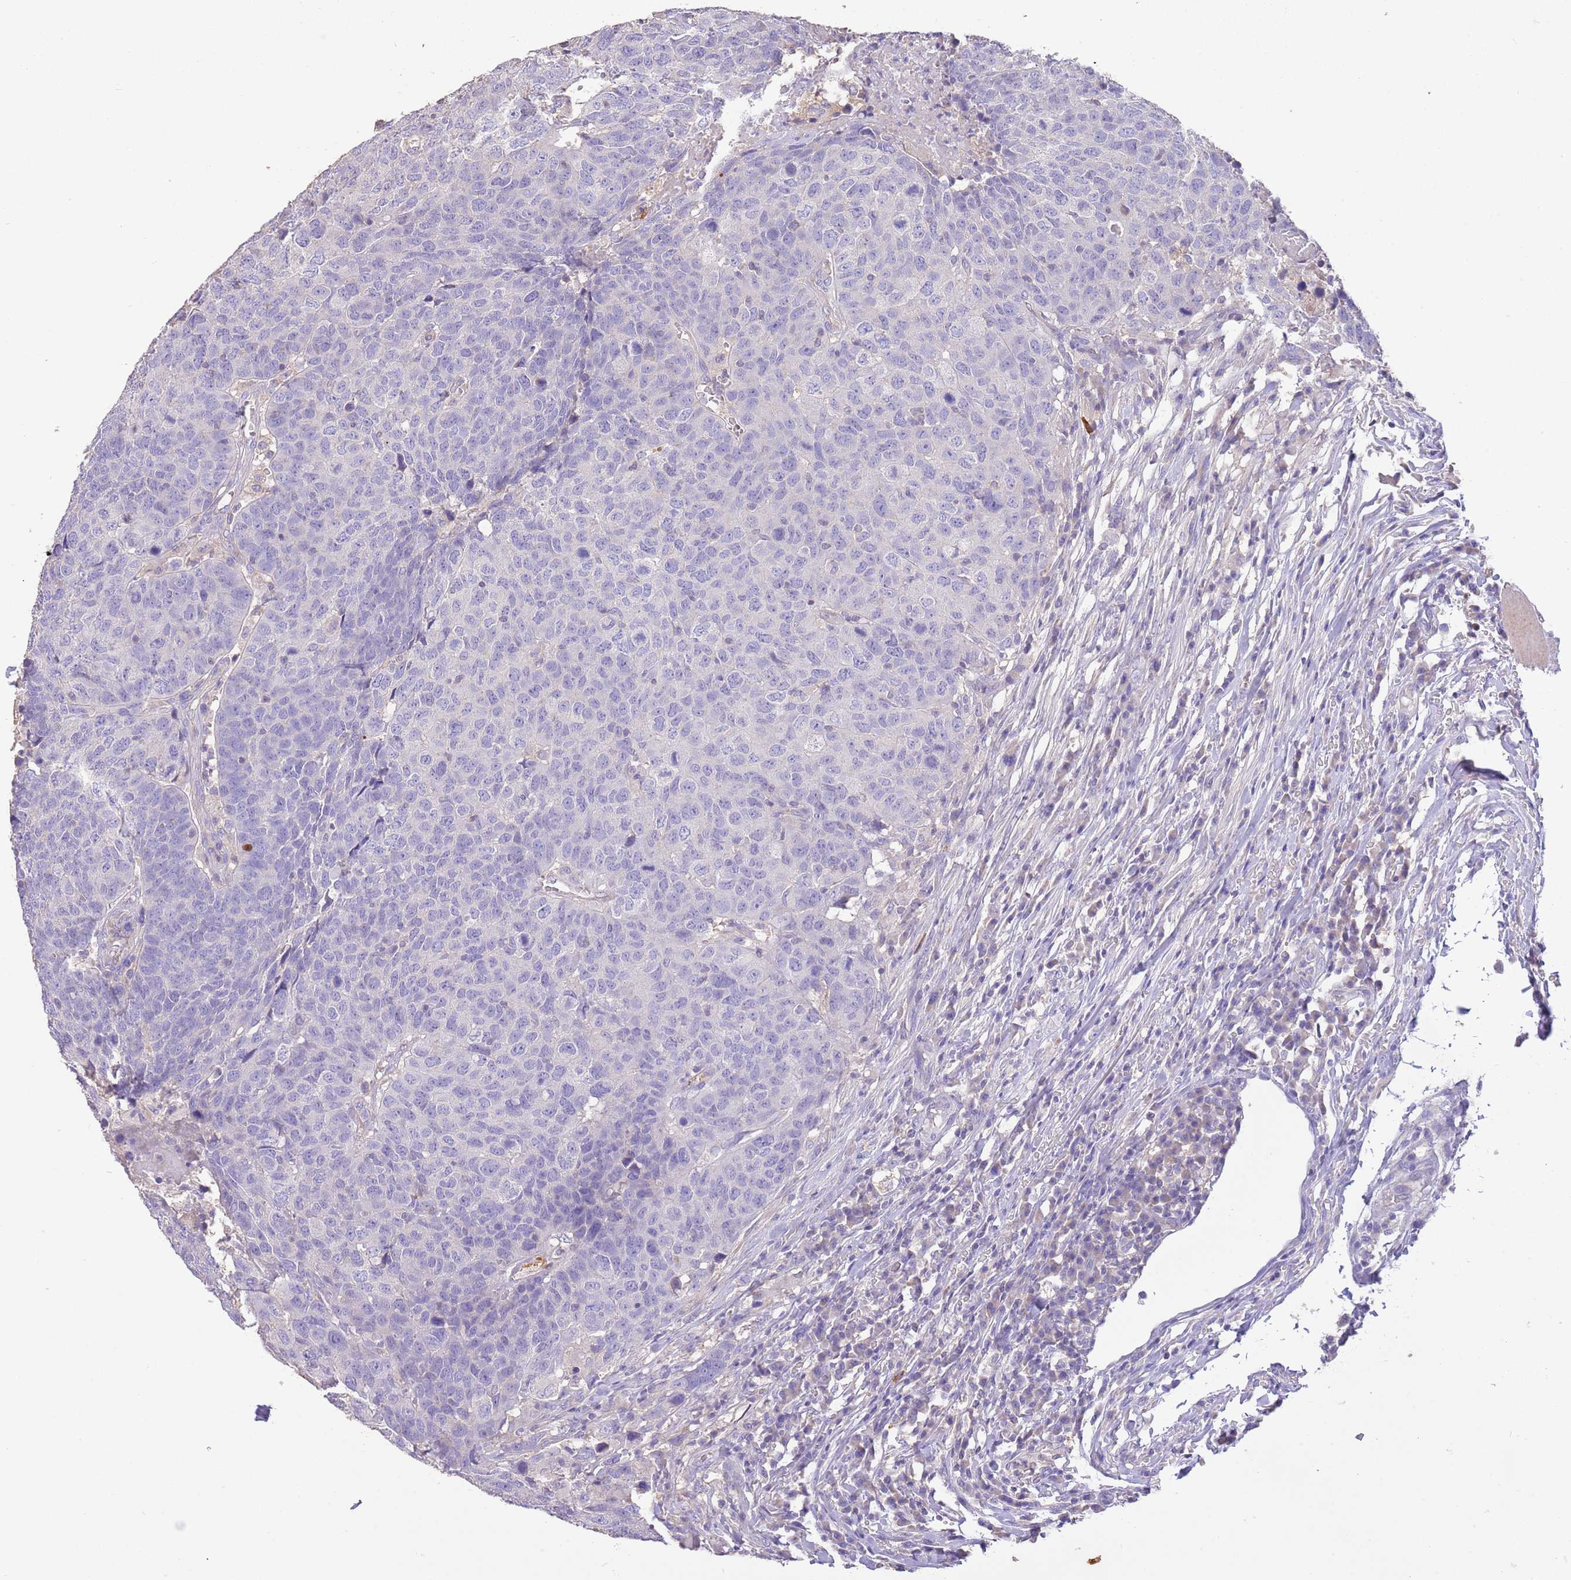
{"staining": {"intensity": "negative", "quantity": "none", "location": "none"}, "tissue": "head and neck cancer", "cell_type": "Tumor cells", "image_type": "cancer", "snomed": [{"axis": "morphology", "description": "Normal tissue, NOS"}, {"axis": "morphology", "description": "Squamous cell carcinoma, NOS"}, {"axis": "topography", "description": "Skeletal muscle"}, {"axis": "topography", "description": "Vascular tissue"}, {"axis": "topography", "description": "Peripheral nerve tissue"}, {"axis": "topography", "description": "Head-Neck"}], "caption": "Micrograph shows no significant protein positivity in tumor cells of head and neck cancer.", "gene": "SFTPA1", "patient": {"sex": "male", "age": 66}}